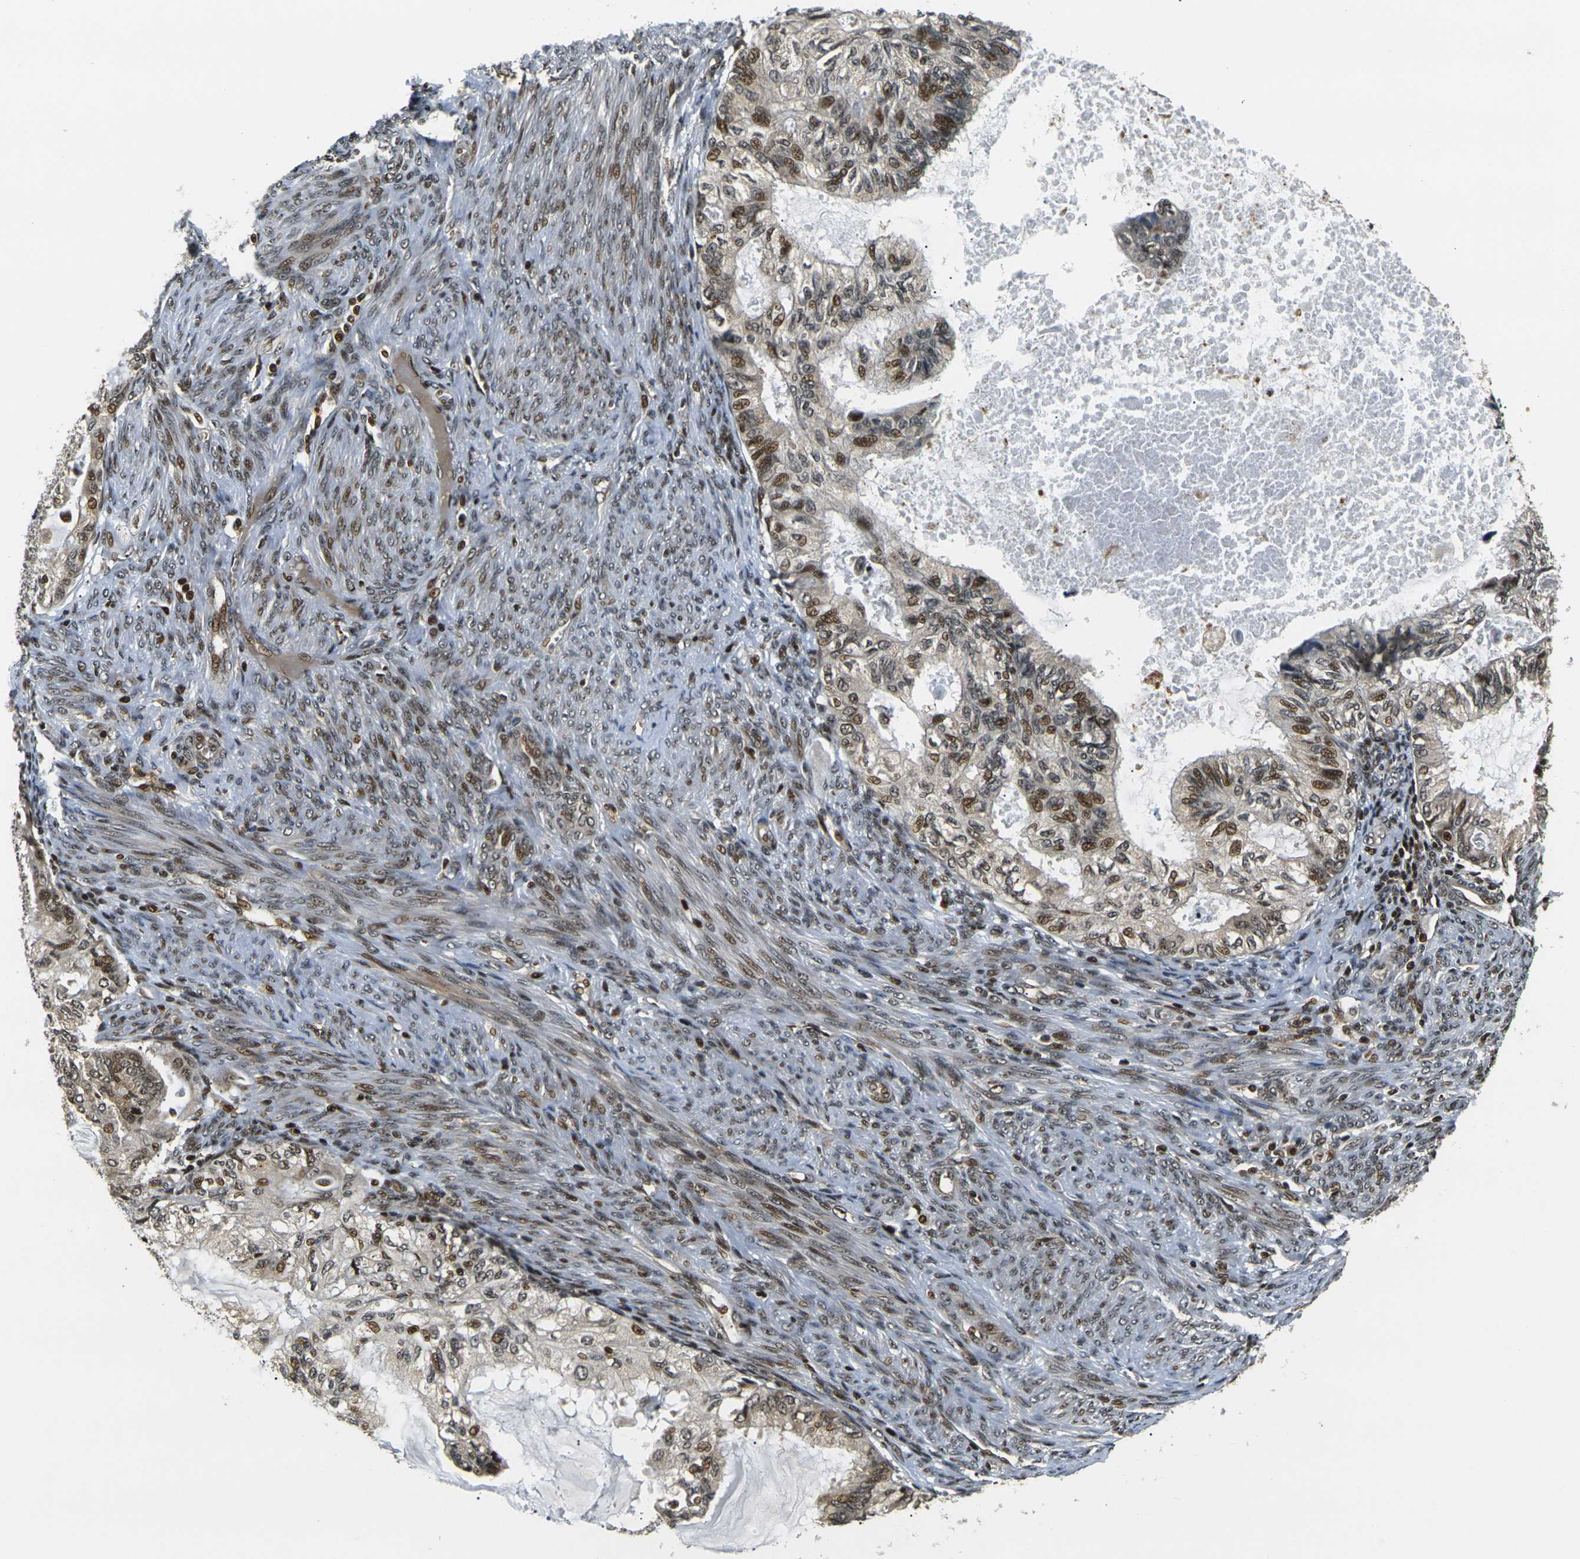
{"staining": {"intensity": "moderate", "quantity": ">75%", "location": "cytoplasmic/membranous,nuclear"}, "tissue": "cervical cancer", "cell_type": "Tumor cells", "image_type": "cancer", "snomed": [{"axis": "morphology", "description": "Normal tissue, NOS"}, {"axis": "morphology", "description": "Adenocarcinoma, NOS"}, {"axis": "topography", "description": "Cervix"}, {"axis": "topography", "description": "Endometrium"}], "caption": "Immunohistochemistry (IHC) of cervical cancer demonstrates medium levels of moderate cytoplasmic/membranous and nuclear positivity in about >75% of tumor cells.", "gene": "ACTL6A", "patient": {"sex": "female", "age": 86}}